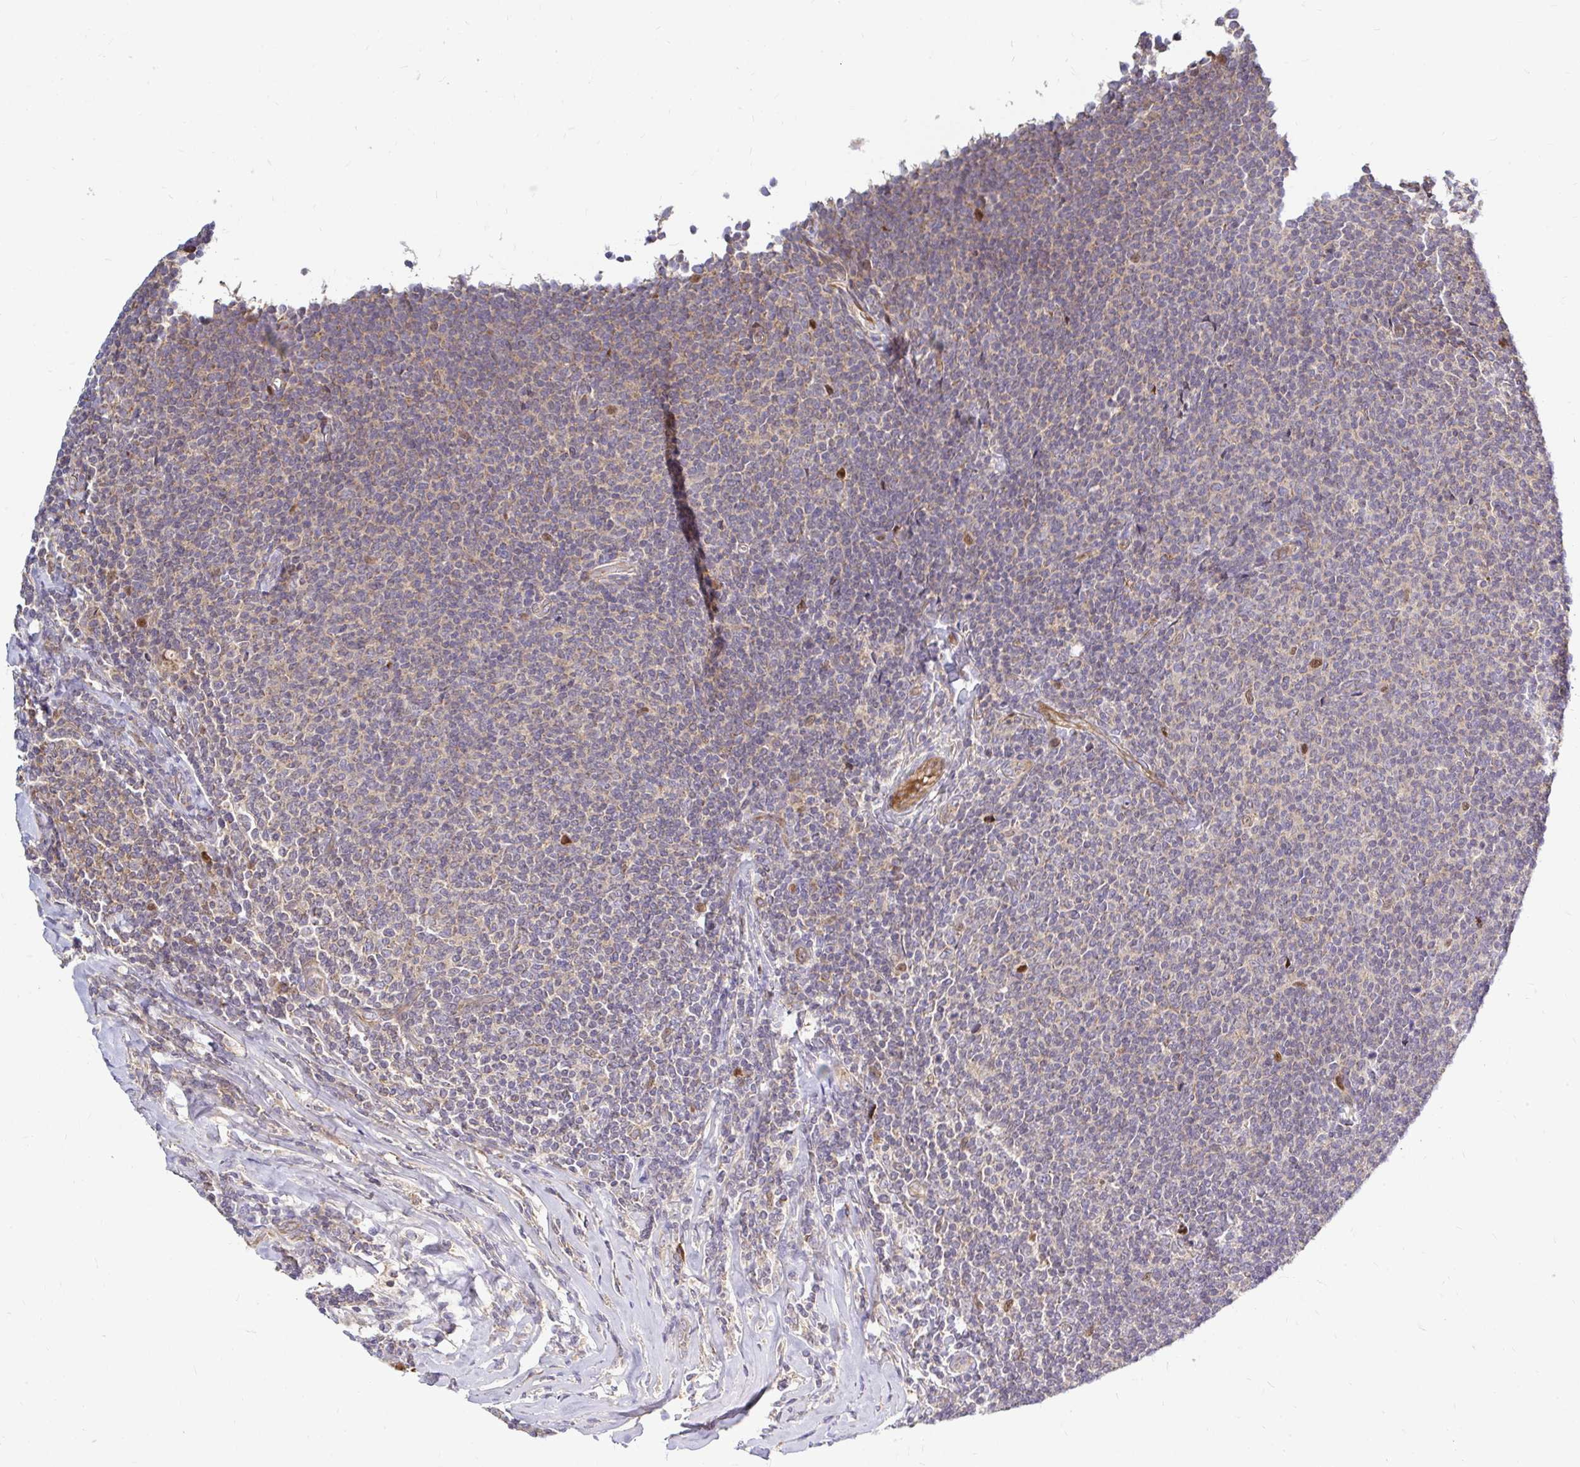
{"staining": {"intensity": "weak", "quantity": "<25%", "location": "cytoplasmic/membranous"}, "tissue": "lymphoma", "cell_type": "Tumor cells", "image_type": "cancer", "snomed": [{"axis": "morphology", "description": "Malignant lymphoma, non-Hodgkin's type, Low grade"}, {"axis": "topography", "description": "Lymph node"}], "caption": "Human lymphoma stained for a protein using IHC reveals no positivity in tumor cells.", "gene": "ARHGEF37", "patient": {"sex": "male", "age": 52}}